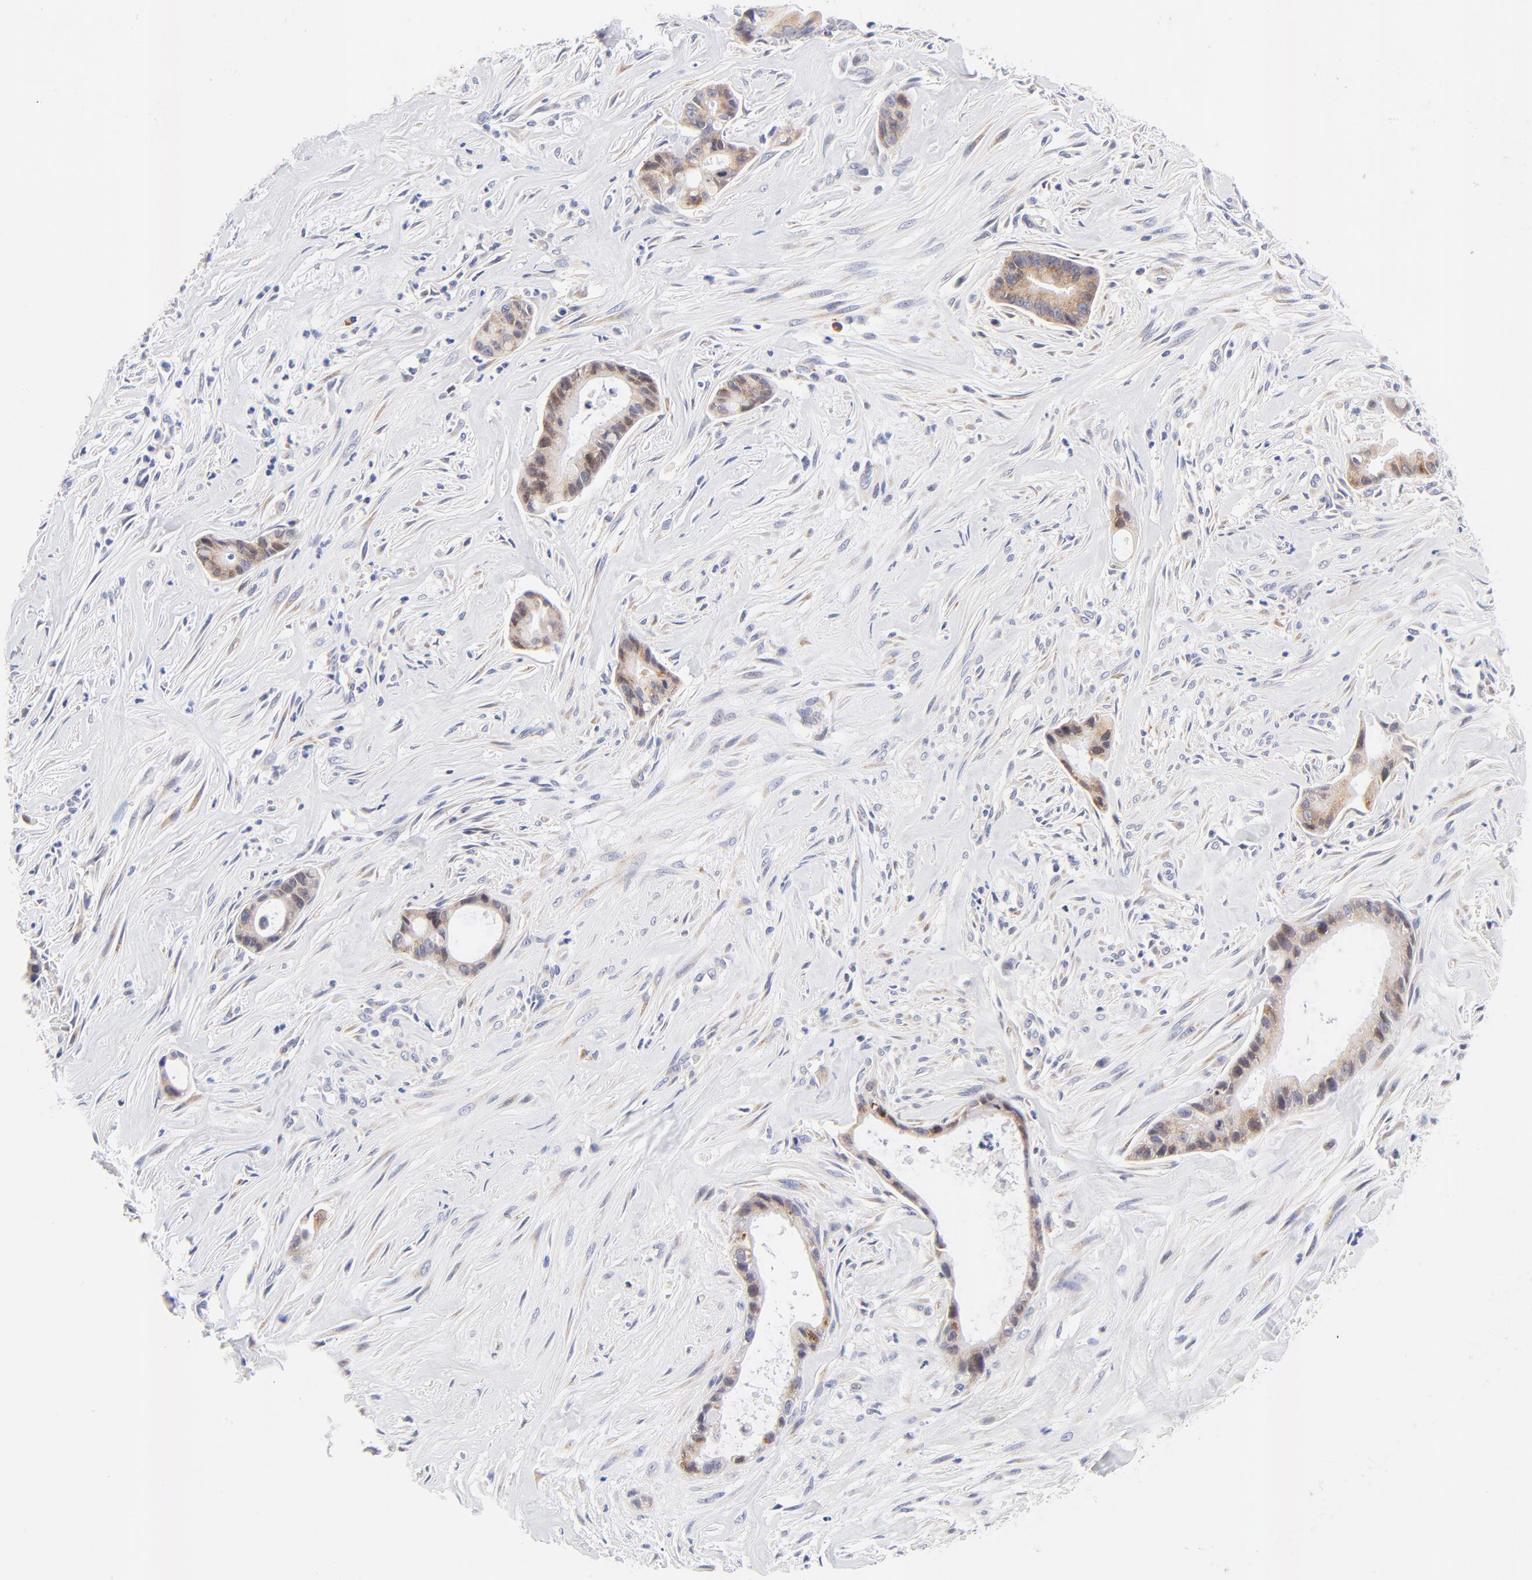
{"staining": {"intensity": "moderate", "quantity": ">75%", "location": "cytoplasmic/membranous"}, "tissue": "liver cancer", "cell_type": "Tumor cells", "image_type": "cancer", "snomed": [{"axis": "morphology", "description": "Cholangiocarcinoma"}, {"axis": "topography", "description": "Liver"}], "caption": "Protein expression analysis of cholangiocarcinoma (liver) exhibits moderate cytoplasmic/membranous expression in approximately >75% of tumor cells. (Stains: DAB (3,3'-diaminobenzidine) in brown, nuclei in blue, Microscopy: brightfield microscopy at high magnification).", "gene": "AFF2", "patient": {"sex": "female", "age": 55}}